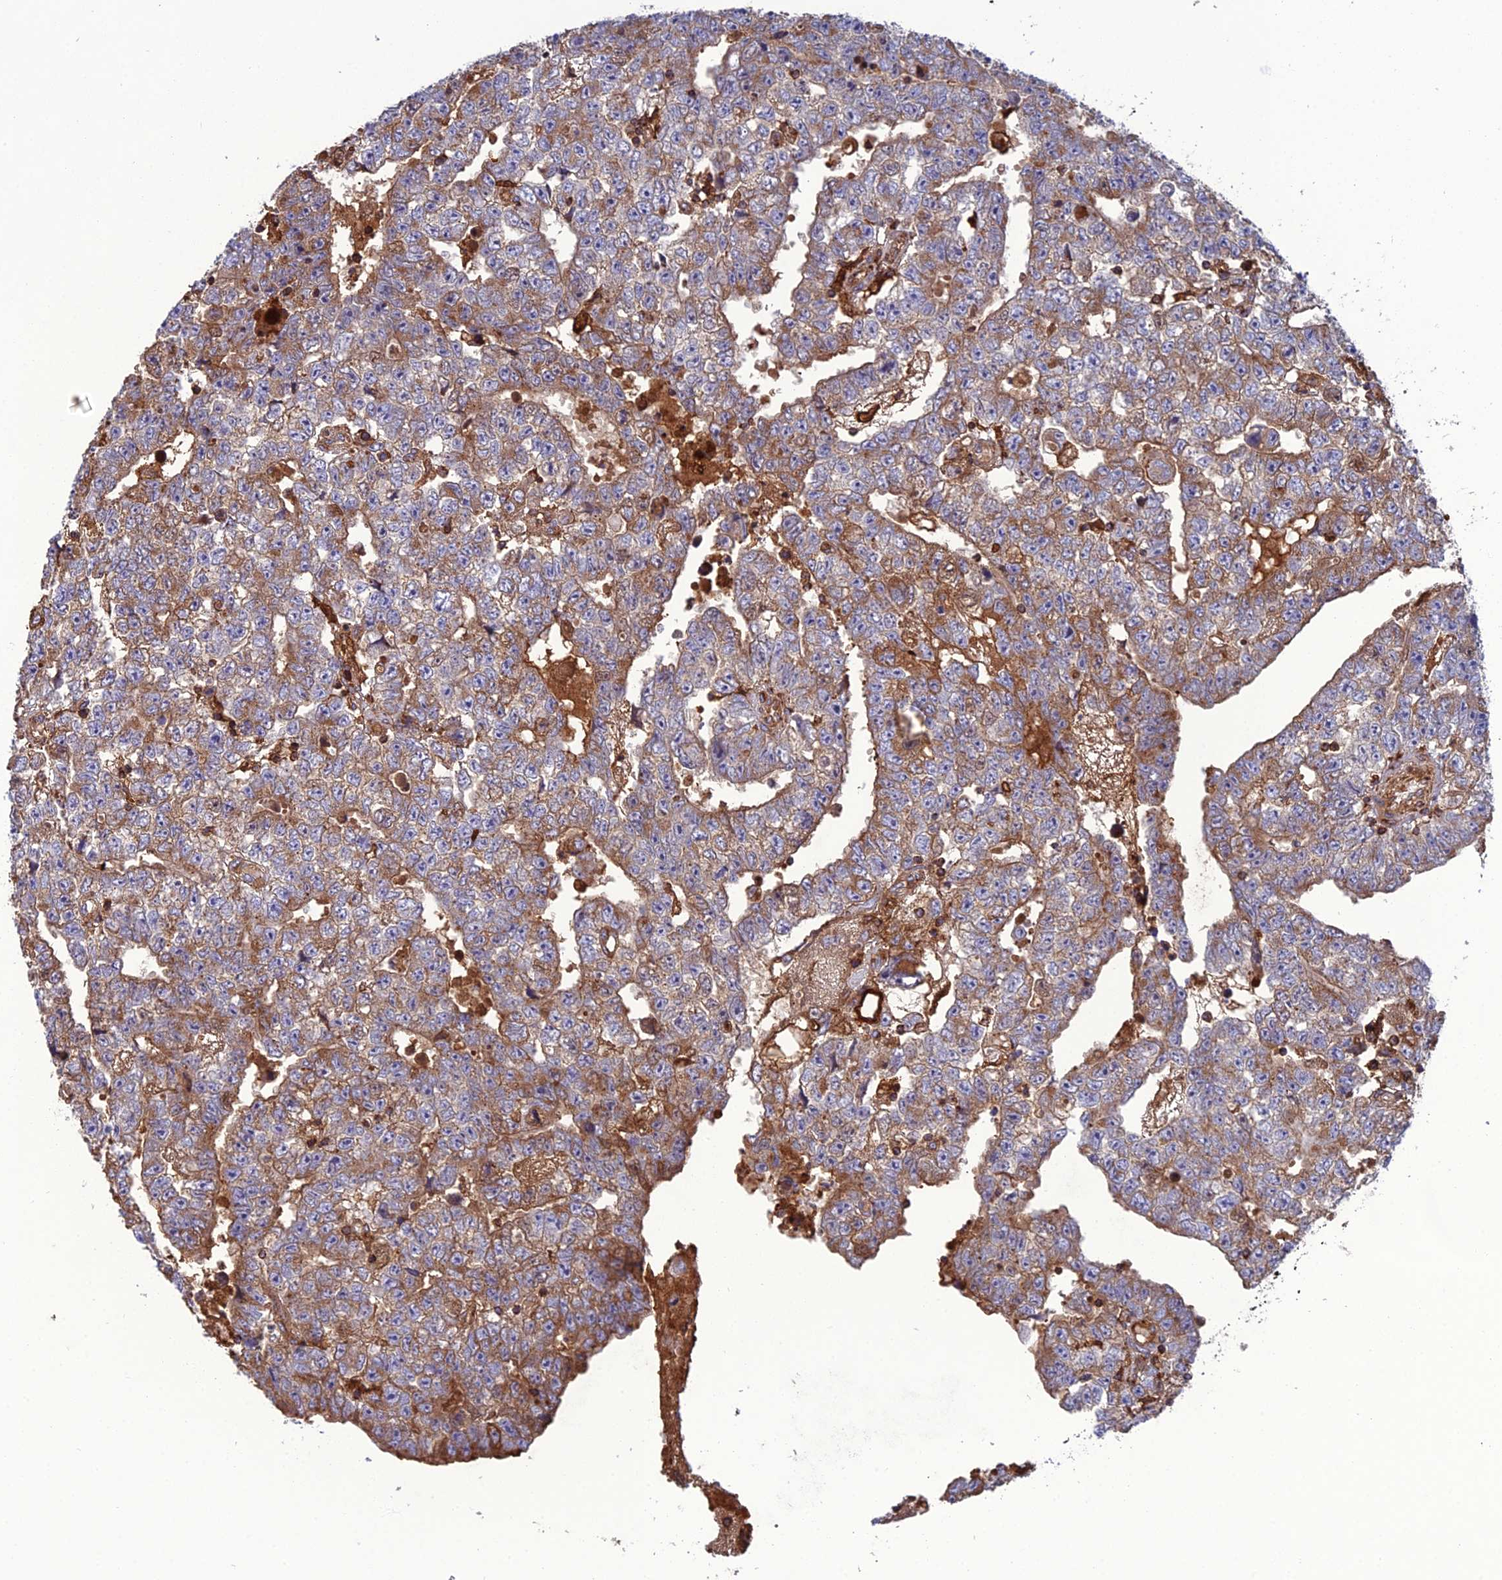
{"staining": {"intensity": "moderate", "quantity": ">75%", "location": "cytoplasmic/membranous"}, "tissue": "testis cancer", "cell_type": "Tumor cells", "image_type": "cancer", "snomed": [{"axis": "morphology", "description": "Carcinoma, Embryonal, NOS"}, {"axis": "topography", "description": "Testis"}], "caption": "Embryonal carcinoma (testis) was stained to show a protein in brown. There is medium levels of moderate cytoplasmic/membranous staining in about >75% of tumor cells.", "gene": "LNPEP", "patient": {"sex": "male", "age": 25}}